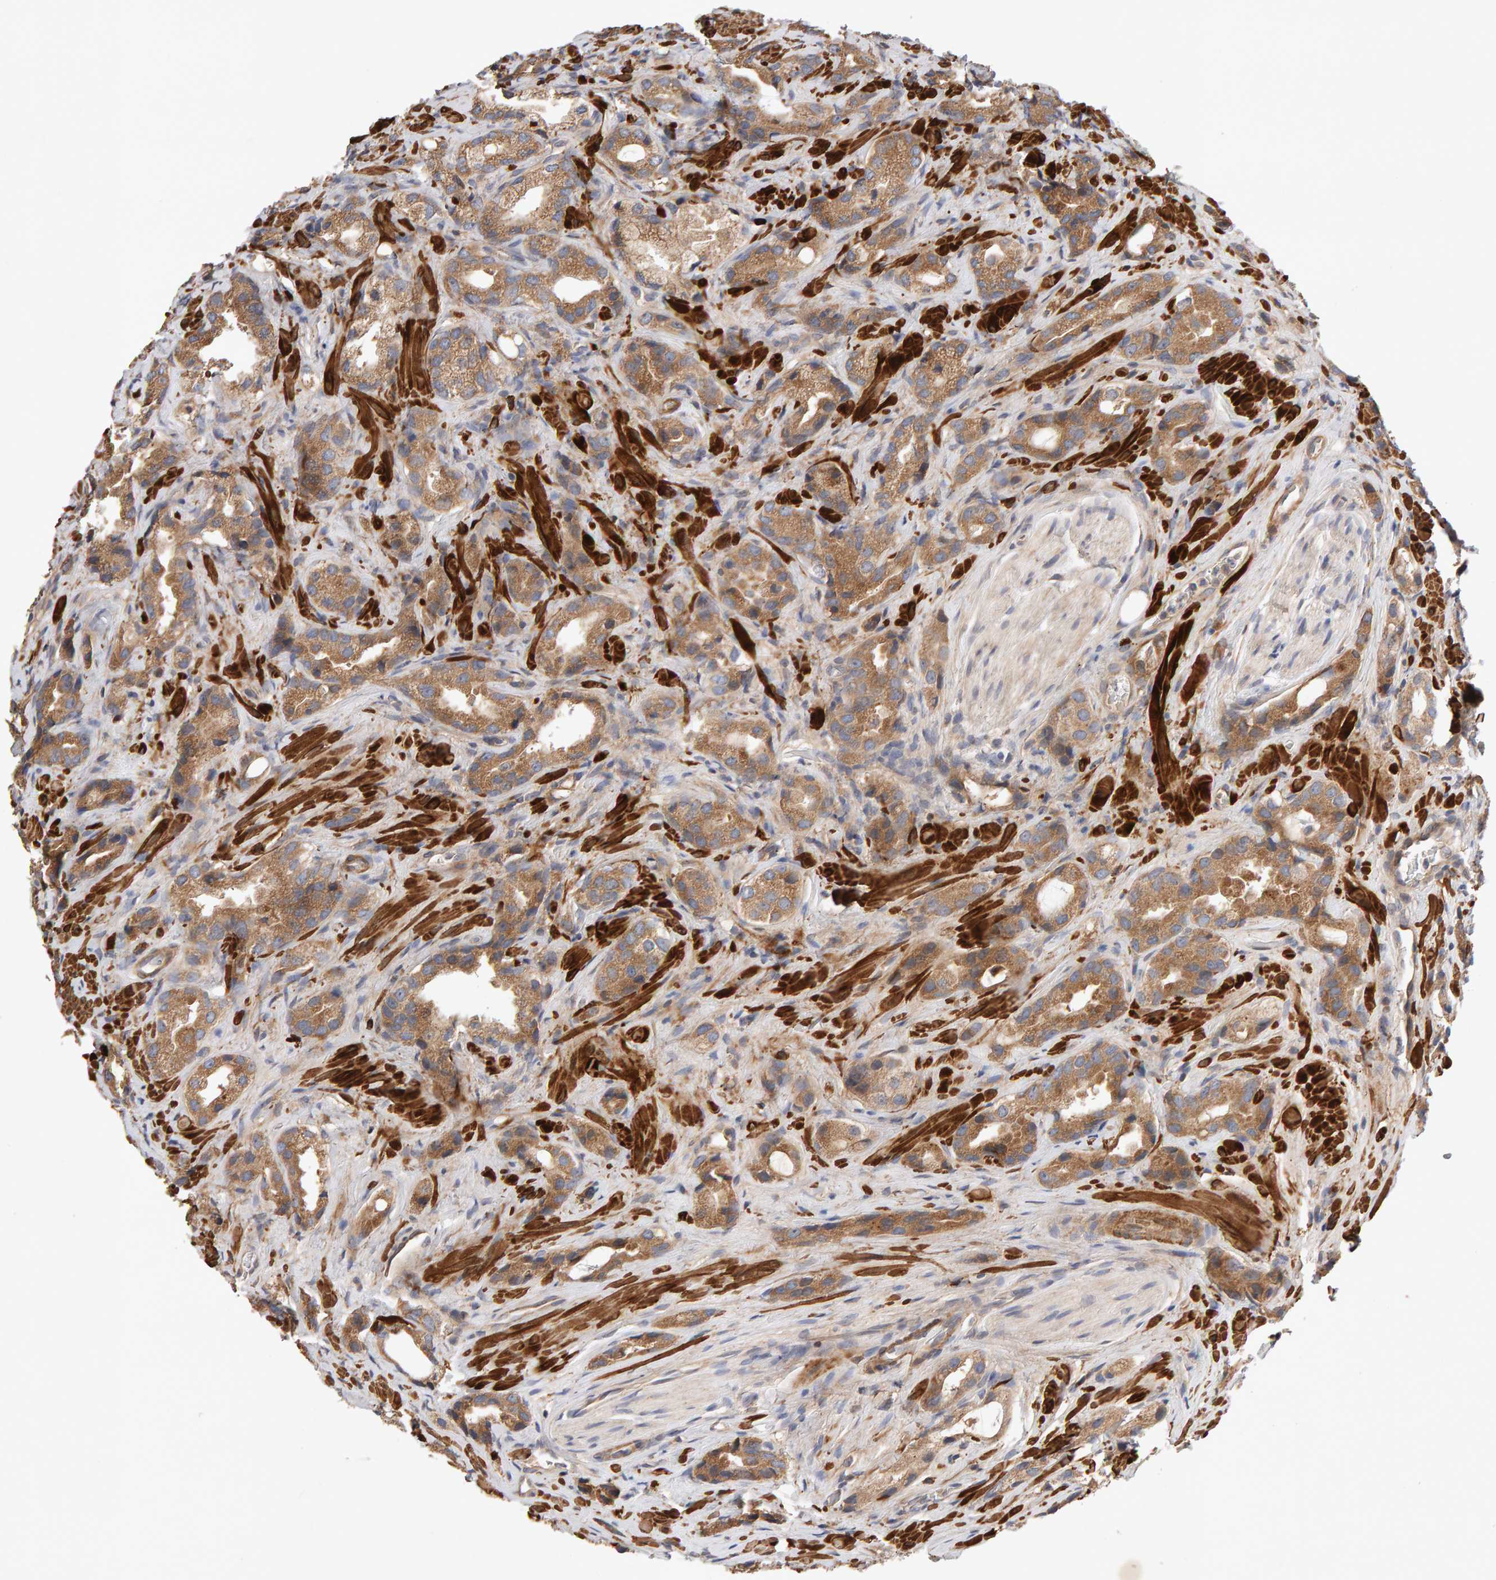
{"staining": {"intensity": "moderate", "quantity": ">75%", "location": "cytoplasmic/membranous"}, "tissue": "prostate cancer", "cell_type": "Tumor cells", "image_type": "cancer", "snomed": [{"axis": "morphology", "description": "Adenocarcinoma, High grade"}, {"axis": "topography", "description": "Prostate"}], "caption": "Immunohistochemical staining of adenocarcinoma (high-grade) (prostate) shows medium levels of moderate cytoplasmic/membranous protein expression in about >75% of tumor cells.", "gene": "RNF19A", "patient": {"sex": "male", "age": 63}}